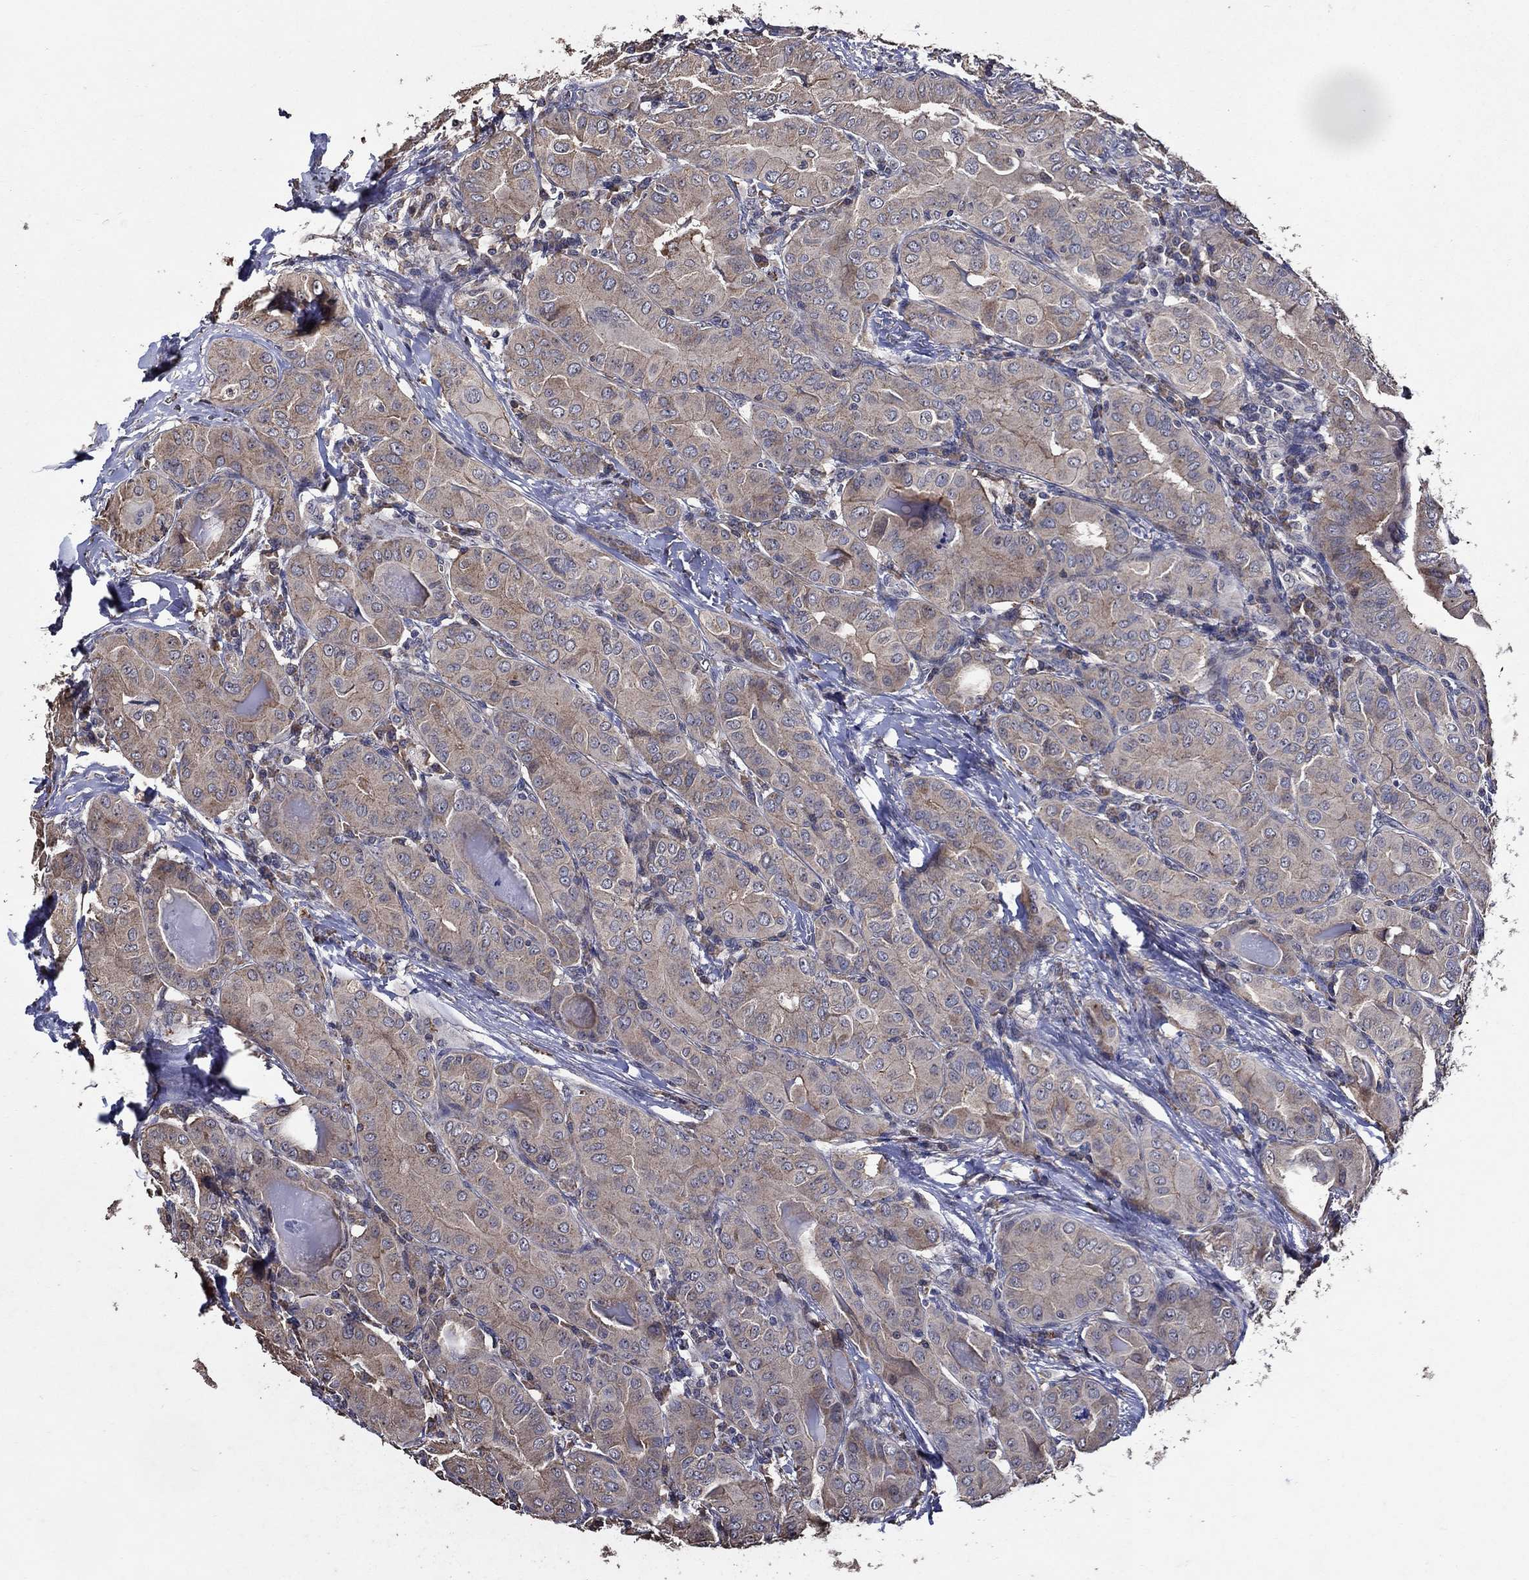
{"staining": {"intensity": "moderate", "quantity": "<25%", "location": "cytoplasmic/membranous"}, "tissue": "thyroid cancer", "cell_type": "Tumor cells", "image_type": "cancer", "snomed": [{"axis": "morphology", "description": "Papillary adenocarcinoma, NOS"}, {"axis": "topography", "description": "Thyroid gland"}], "caption": "DAB (3,3'-diaminobenzidine) immunohistochemical staining of human thyroid cancer (papillary adenocarcinoma) demonstrates moderate cytoplasmic/membranous protein expression in about <25% of tumor cells. (Stains: DAB in brown, nuclei in blue, Microscopy: brightfield microscopy at high magnification).", "gene": "HAP1", "patient": {"sex": "female", "age": 37}}